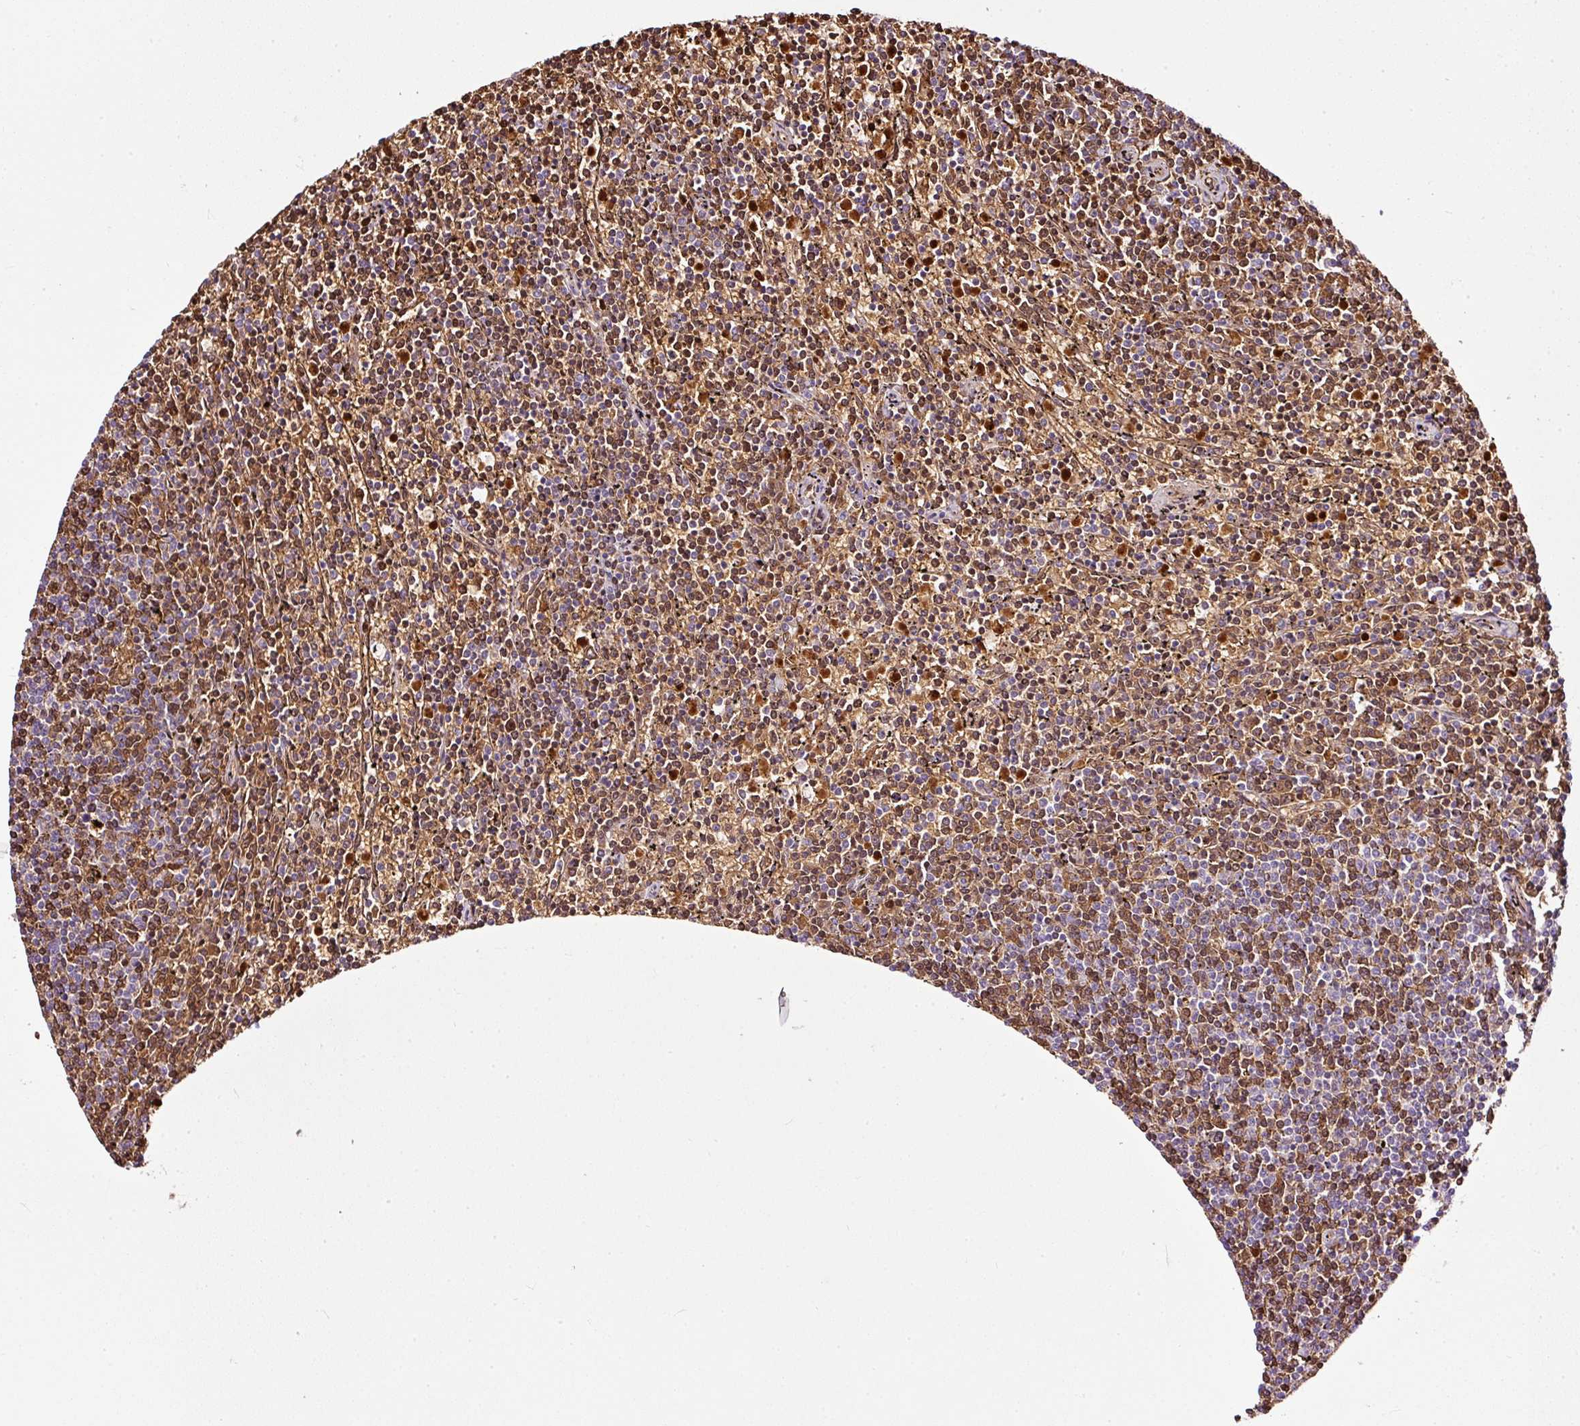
{"staining": {"intensity": "moderate", "quantity": "25%-75%", "location": "cytoplasmic/membranous"}, "tissue": "lymphoma", "cell_type": "Tumor cells", "image_type": "cancer", "snomed": [{"axis": "morphology", "description": "Malignant lymphoma, non-Hodgkin's type, Low grade"}, {"axis": "topography", "description": "Spleen"}], "caption": "Lymphoma stained for a protein (brown) exhibits moderate cytoplasmic/membranous positive expression in approximately 25%-75% of tumor cells.", "gene": "USHBP1", "patient": {"sex": "female", "age": 50}}